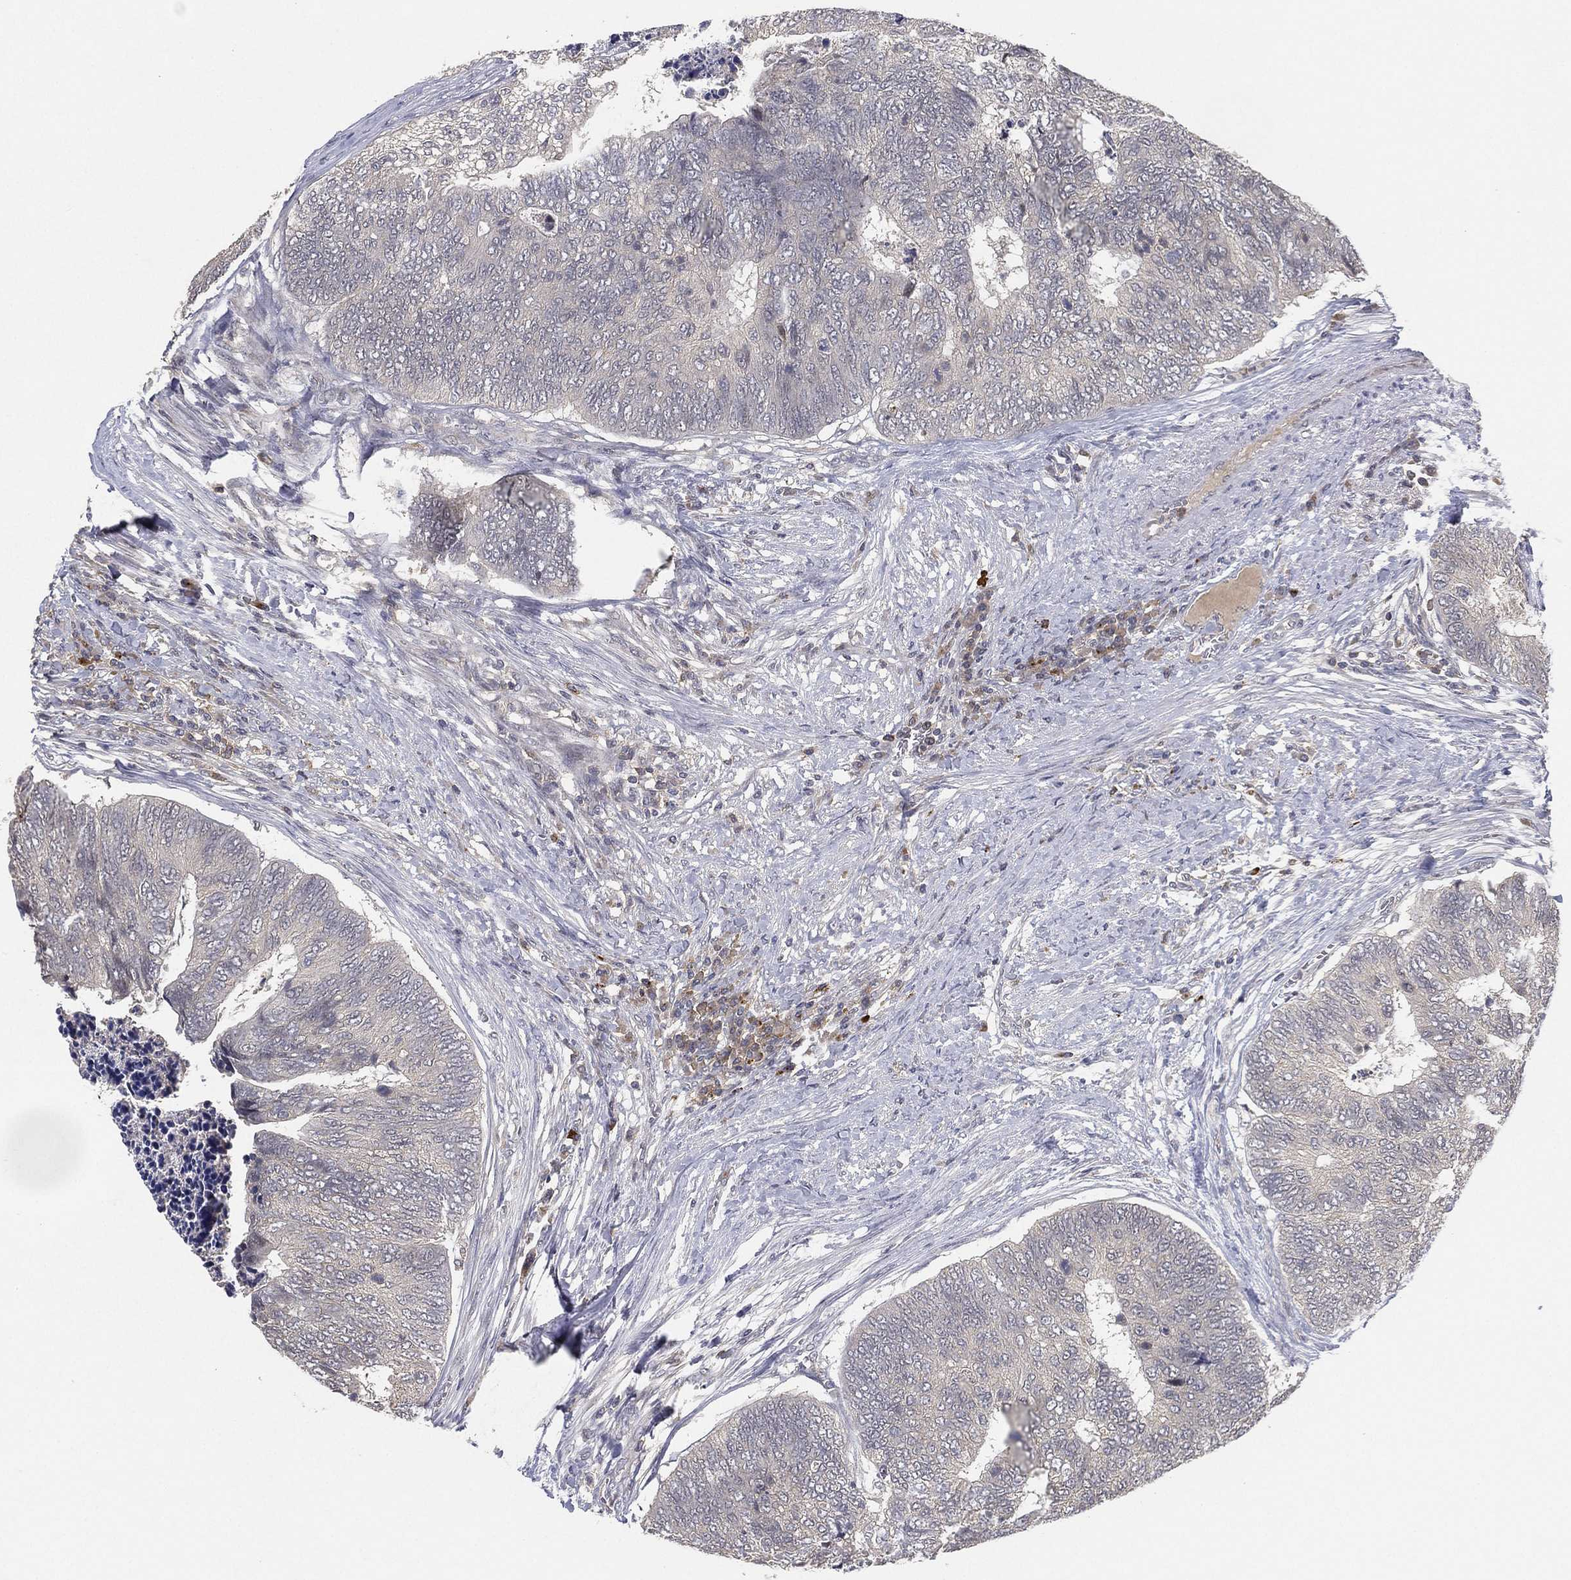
{"staining": {"intensity": "negative", "quantity": "none", "location": "none"}, "tissue": "colorectal cancer", "cell_type": "Tumor cells", "image_type": "cancer", "snomed": [{"axis": "morphology", "description": "Adenocarcinoma, NOS"}, {"axis": "topography", "description": "Colon"}], "caption": "This is a photomicrograph of immunohistochemistry (IHC) staining of colorectal cancer (adenocarcinoma), which shows no expression in tumor cells.", "gene": "CFAP251", "patient": {"sex": "female", "age": 67}}